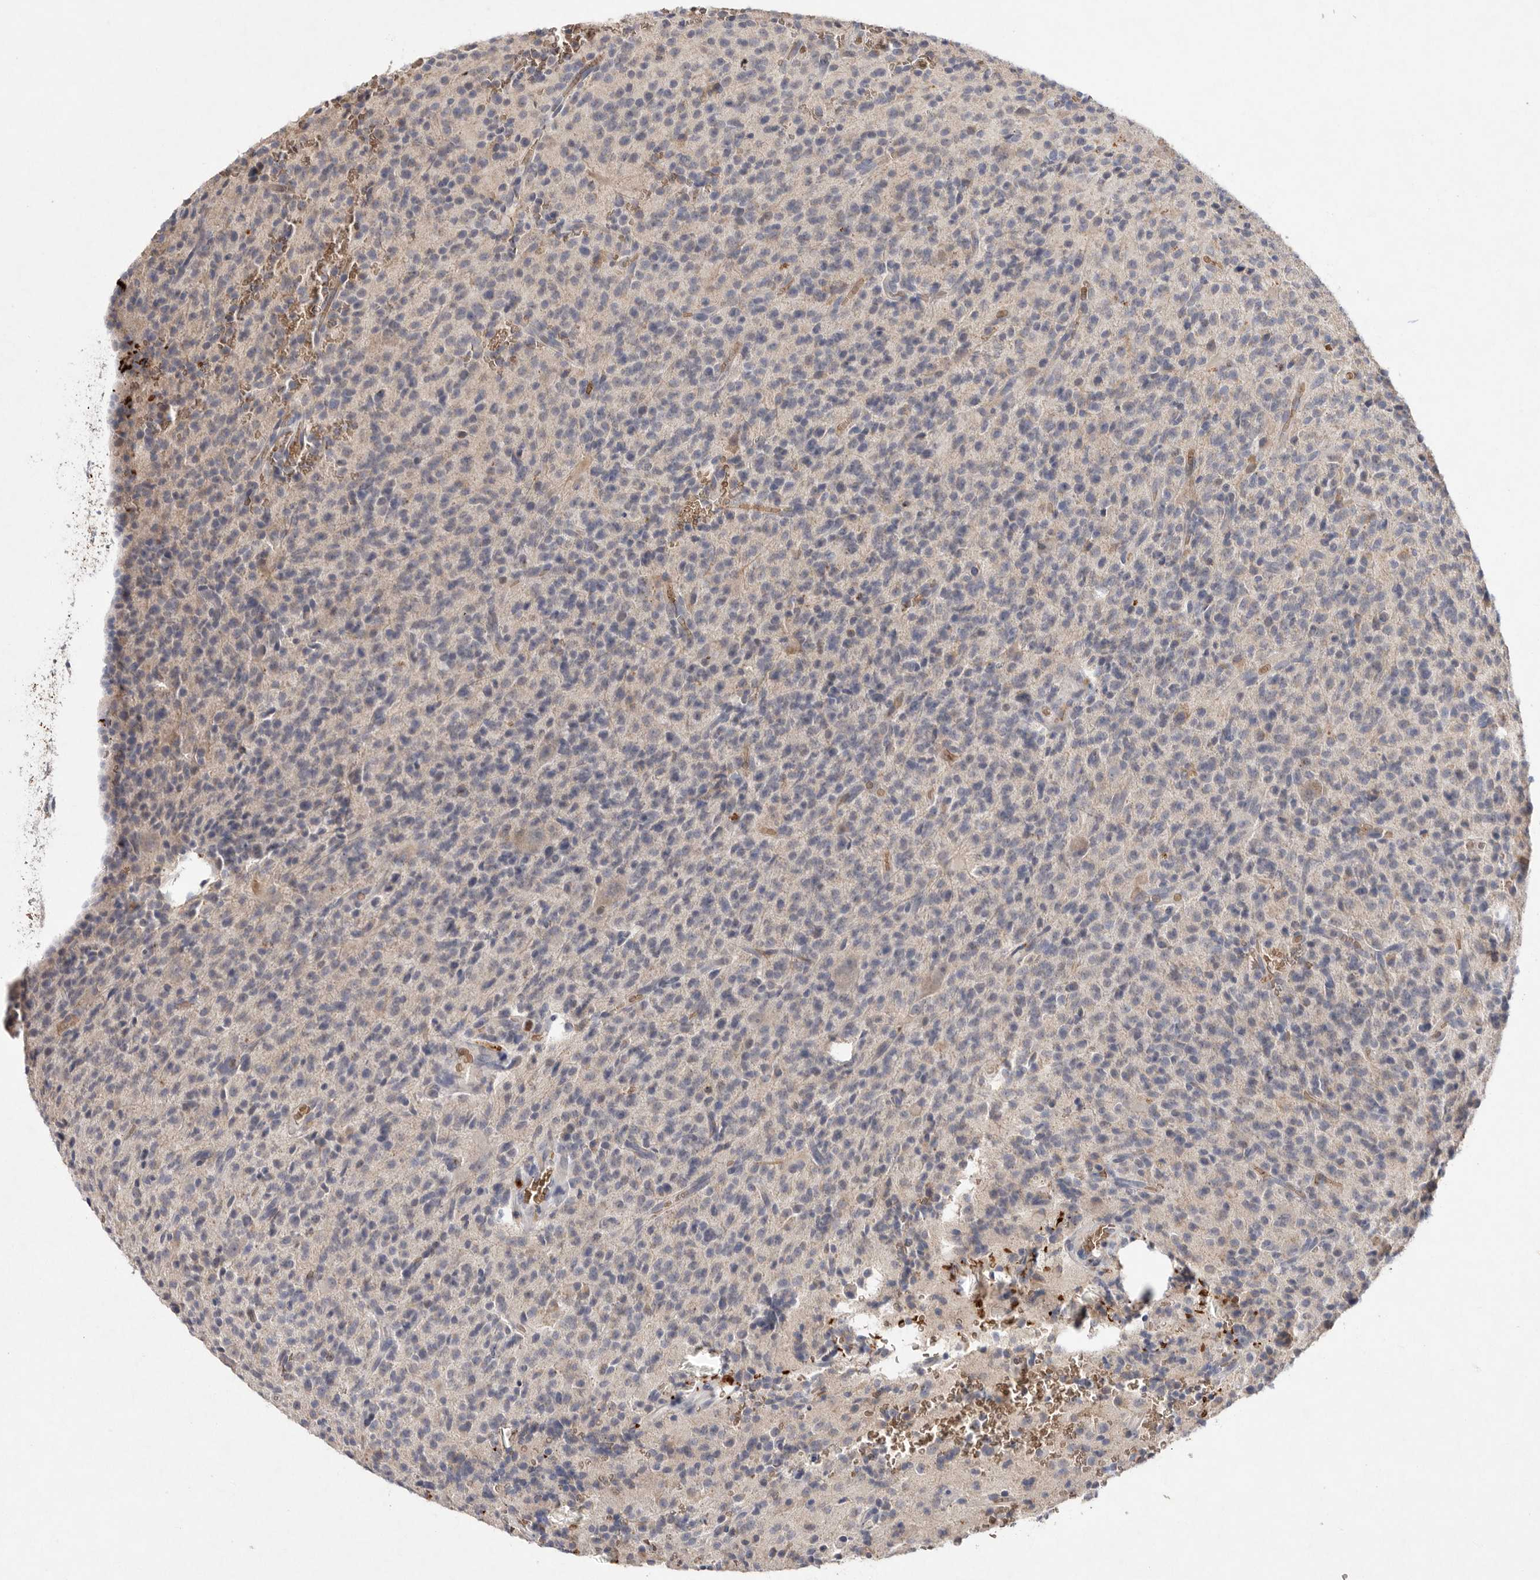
{"staining": {"intensity": "negative", "quantity": "none", "location": "none"}, "tissue": "glioma", "cell_type": "Tumor cells", "image_type": "cancer", "snomed": [{"axis": "morphology", "description": "Glioma, malignant, High grade"}, {"axis": "topography", "description": "Brain"}], "caption": "This micrograph is of glioma stained with immunohistochemistry to label a protein in brown with the nuclei are counter-stained blue. There is no staining in tumor cells.", "gene": "TNFSF14", "patient": {"sex": "male", "age": 34}}